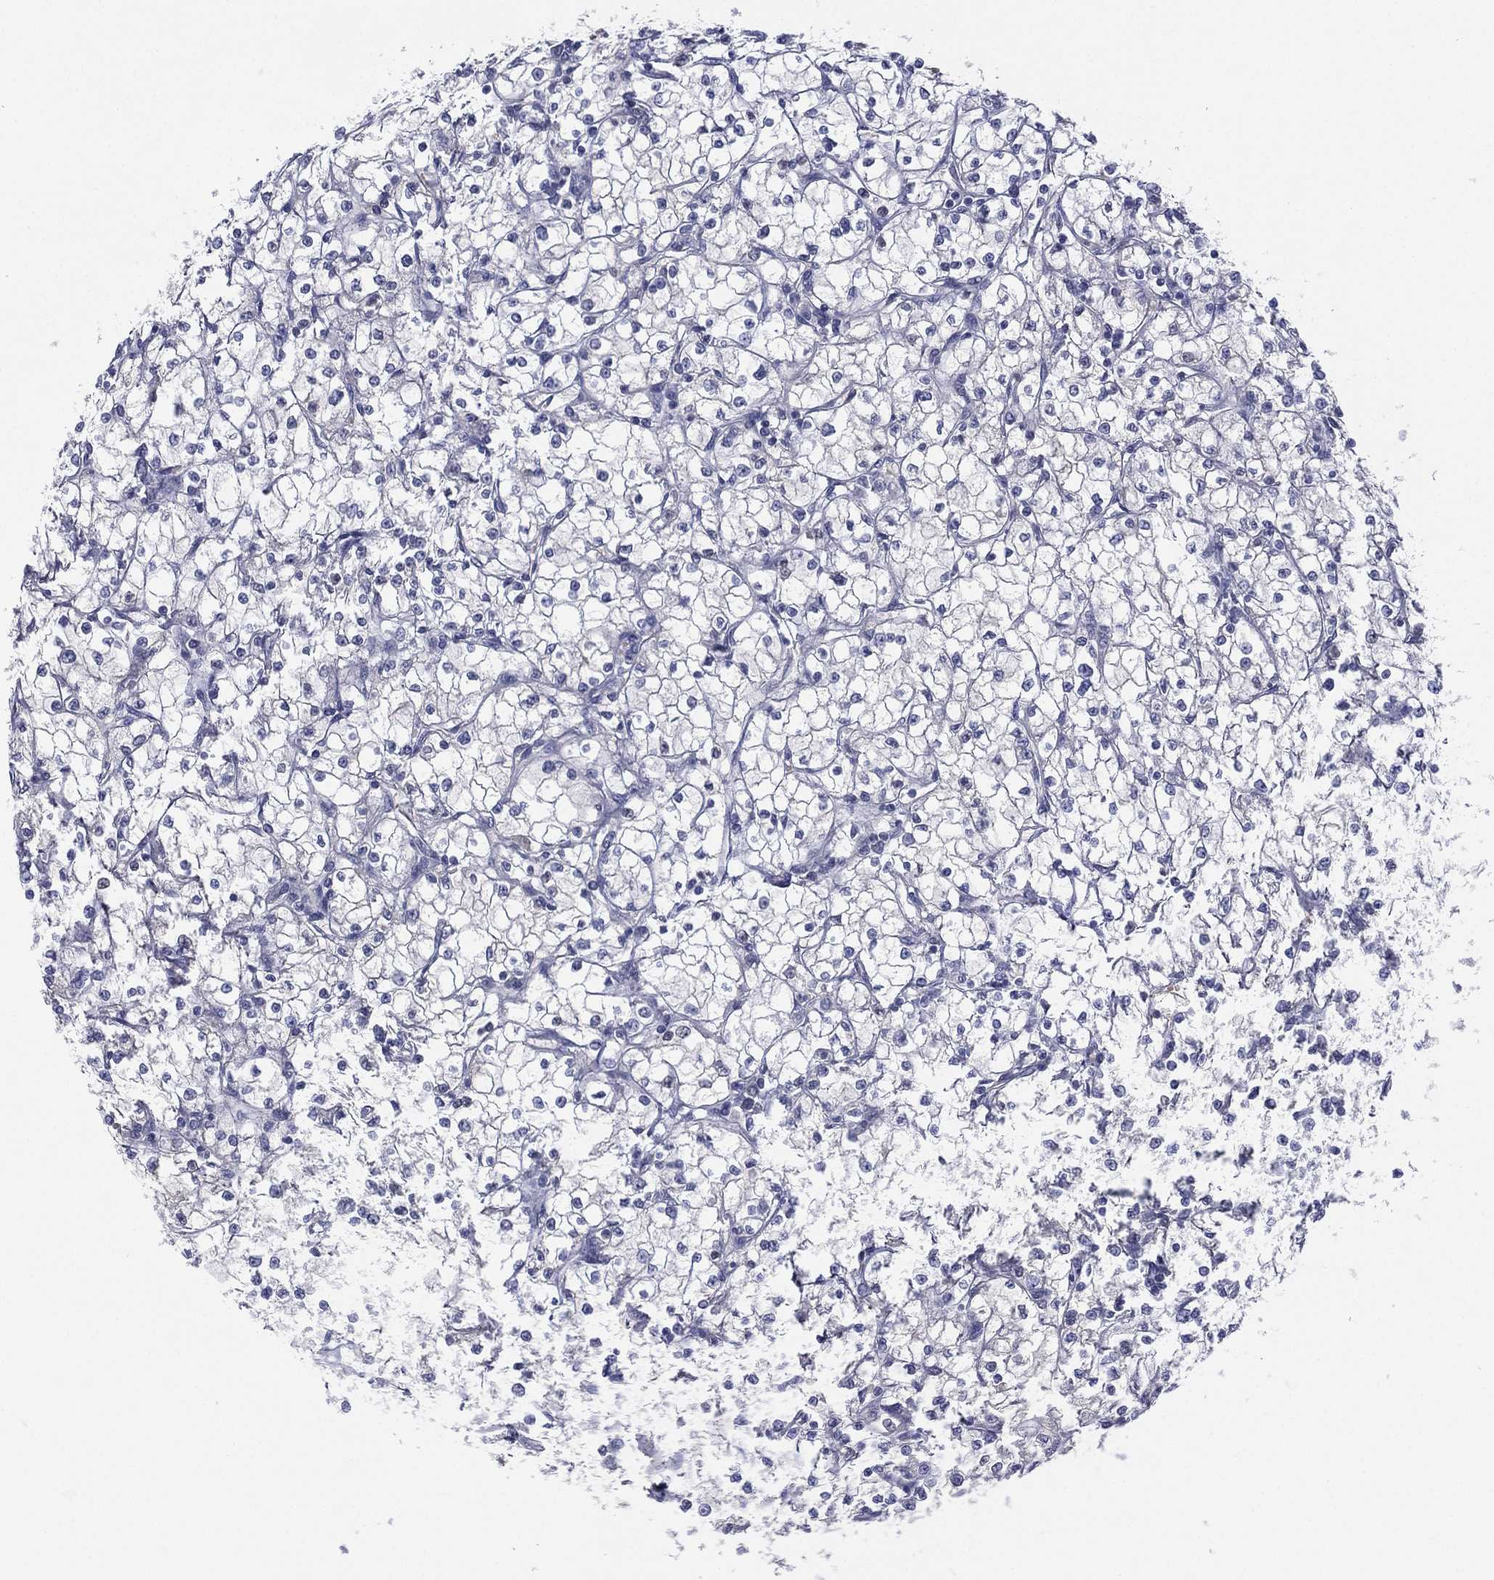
{"staining": {"intensity": "negative", "quantity": "none", "location": "none"}, "tissue": "renal cancer", "cell_type": "Tumor cells", "image_type": "cancer", "snomed": [{"axis": "morphology", "description": "Adenocarcinoma, NOS"}, {"axis": "topography", "description": "Kidney"}], "caption": "Protein analysis of renal adenocarcinoma demonstrates no significant positivity in tumor cells.", "gene": "CYP2D6", "patient": {"sex": "male", "age": 67}}